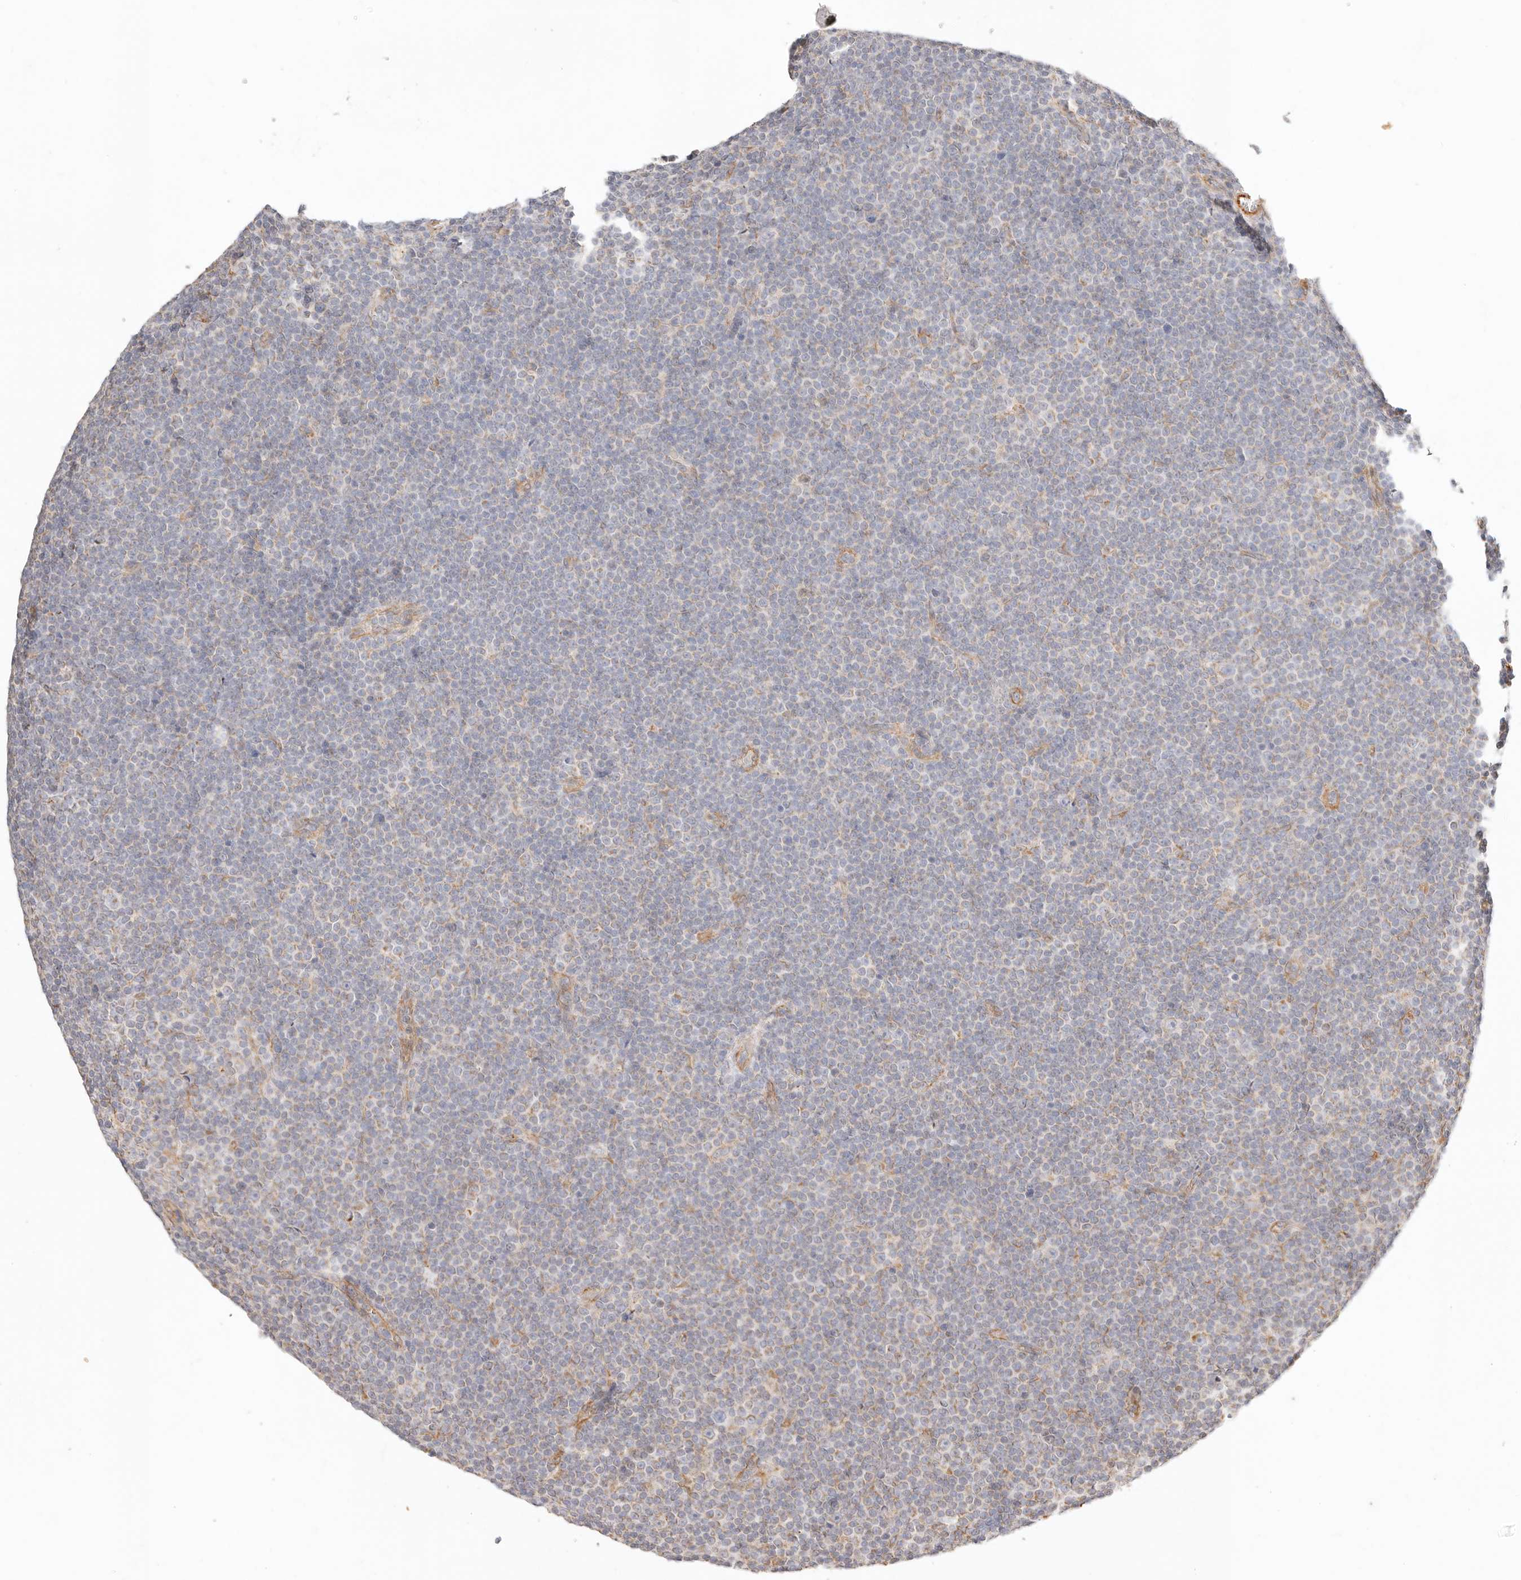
{"staining": {"intensity": "negative", "quantity": "none", "location": "none"}, "tissue": "lymphoma", "cell_type": "Tumor cells", "image_type": "cancer", "snomed": [{"axis": "morphology", "description": "Malignant lymphoma, non-Hodgkin's type, Low grade"}, {"axis": "topography", "description": "Lymph node"}], "caption": "DAB immunohistochemical staining of lymphoma reveals no significant staining in tumor cells.", "gene": "ZC3H11A", "patient": {"sex": "female", "age": 67}}